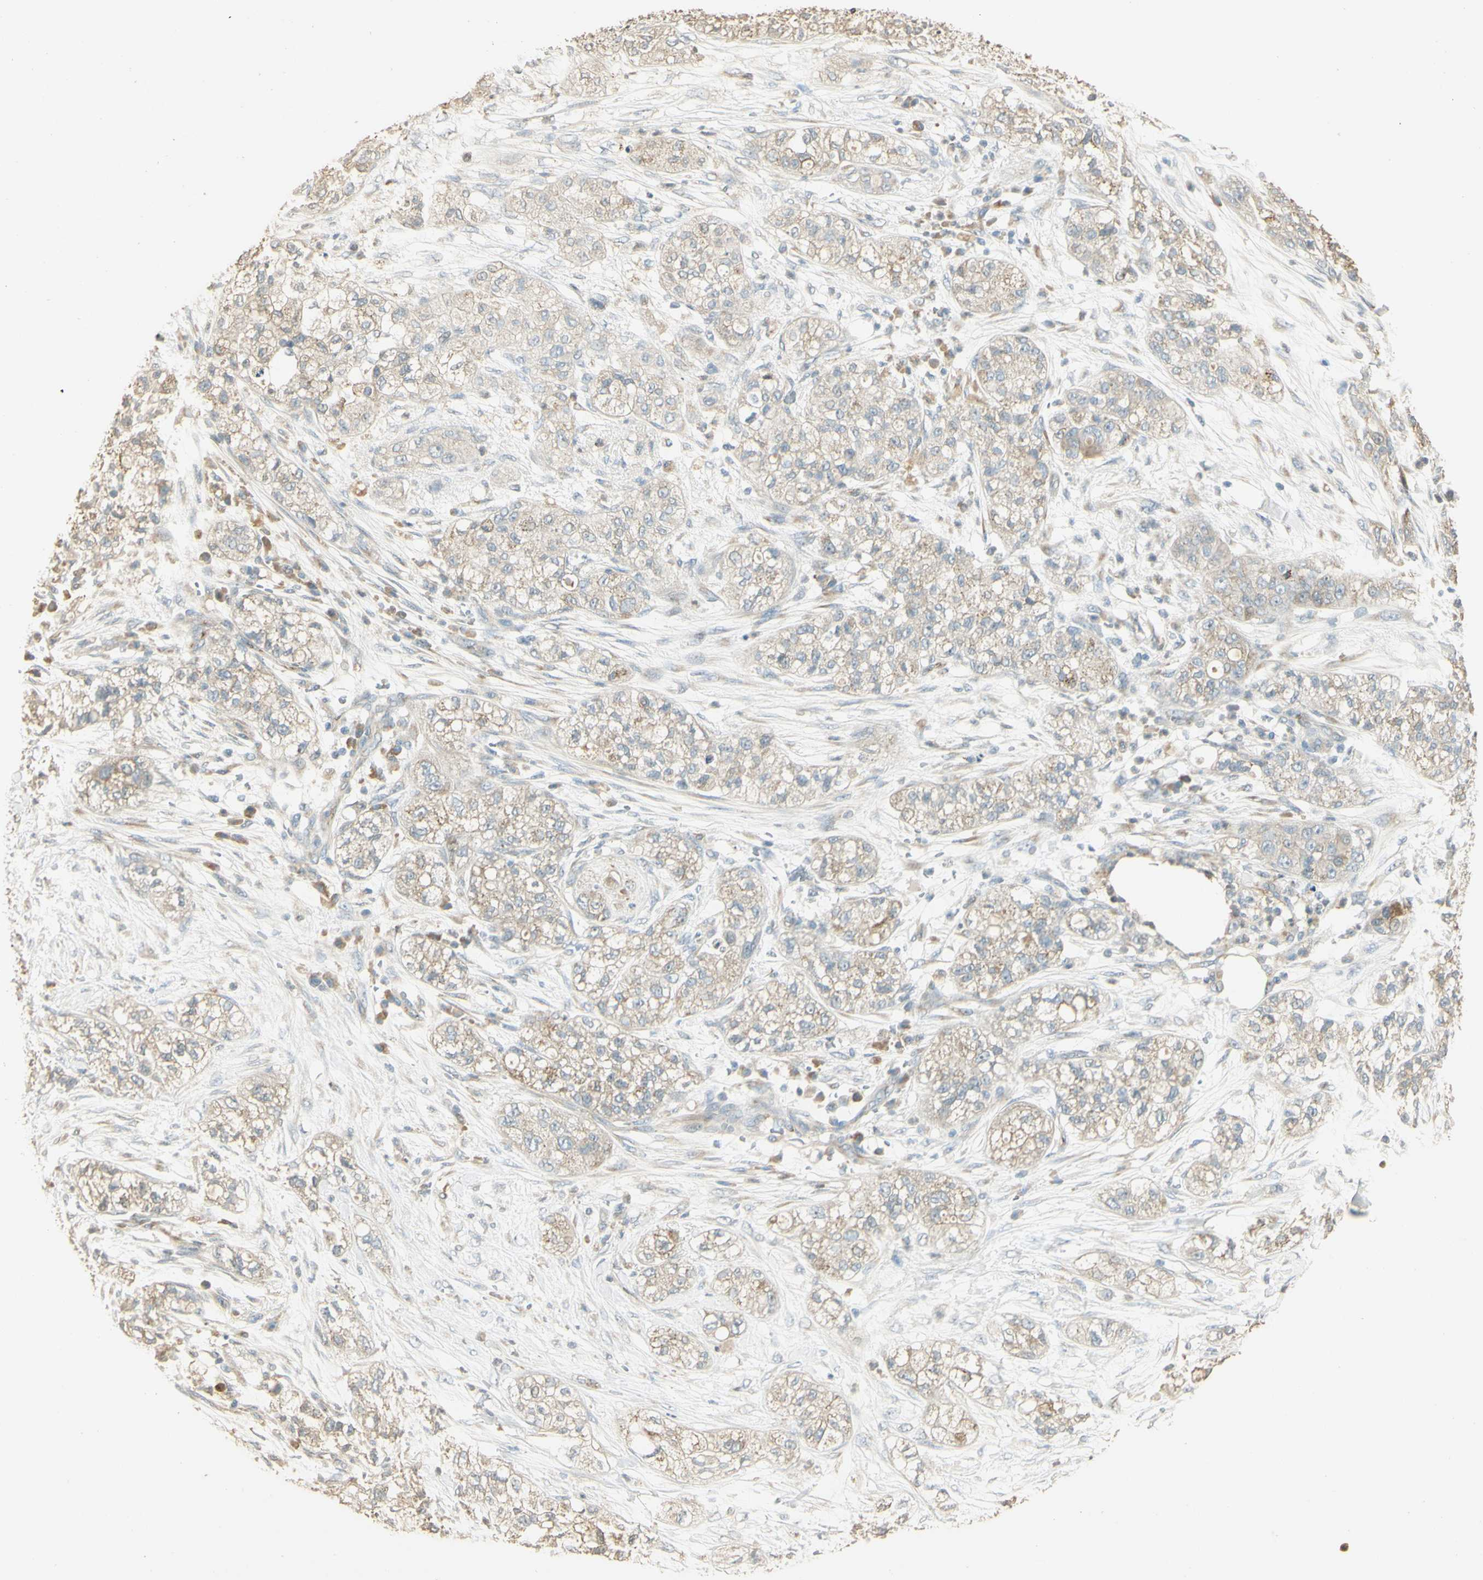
{"staining": {"intensity": "weak", "quantity": "25%-75%", "location": "cytoplasmic/membranous"}, "tissue": "pancreatic cancer", "cell_type": "Tumor cells", "image_type": "cancer", "snomed": [{"axis": "morphology", "description": "Adenocarcinoma, NOS"}, {"axis": "topography", "description": "Pancreas"}], "caption": "Pancreatic adenocarcinoma stained for a protein (brown) shows weak cytoplasmic/membranous positive expression in approximately 25%-75% of tumor cells.", "gene": "UXS1", "patient": {"sex": "female", "age": 78}}